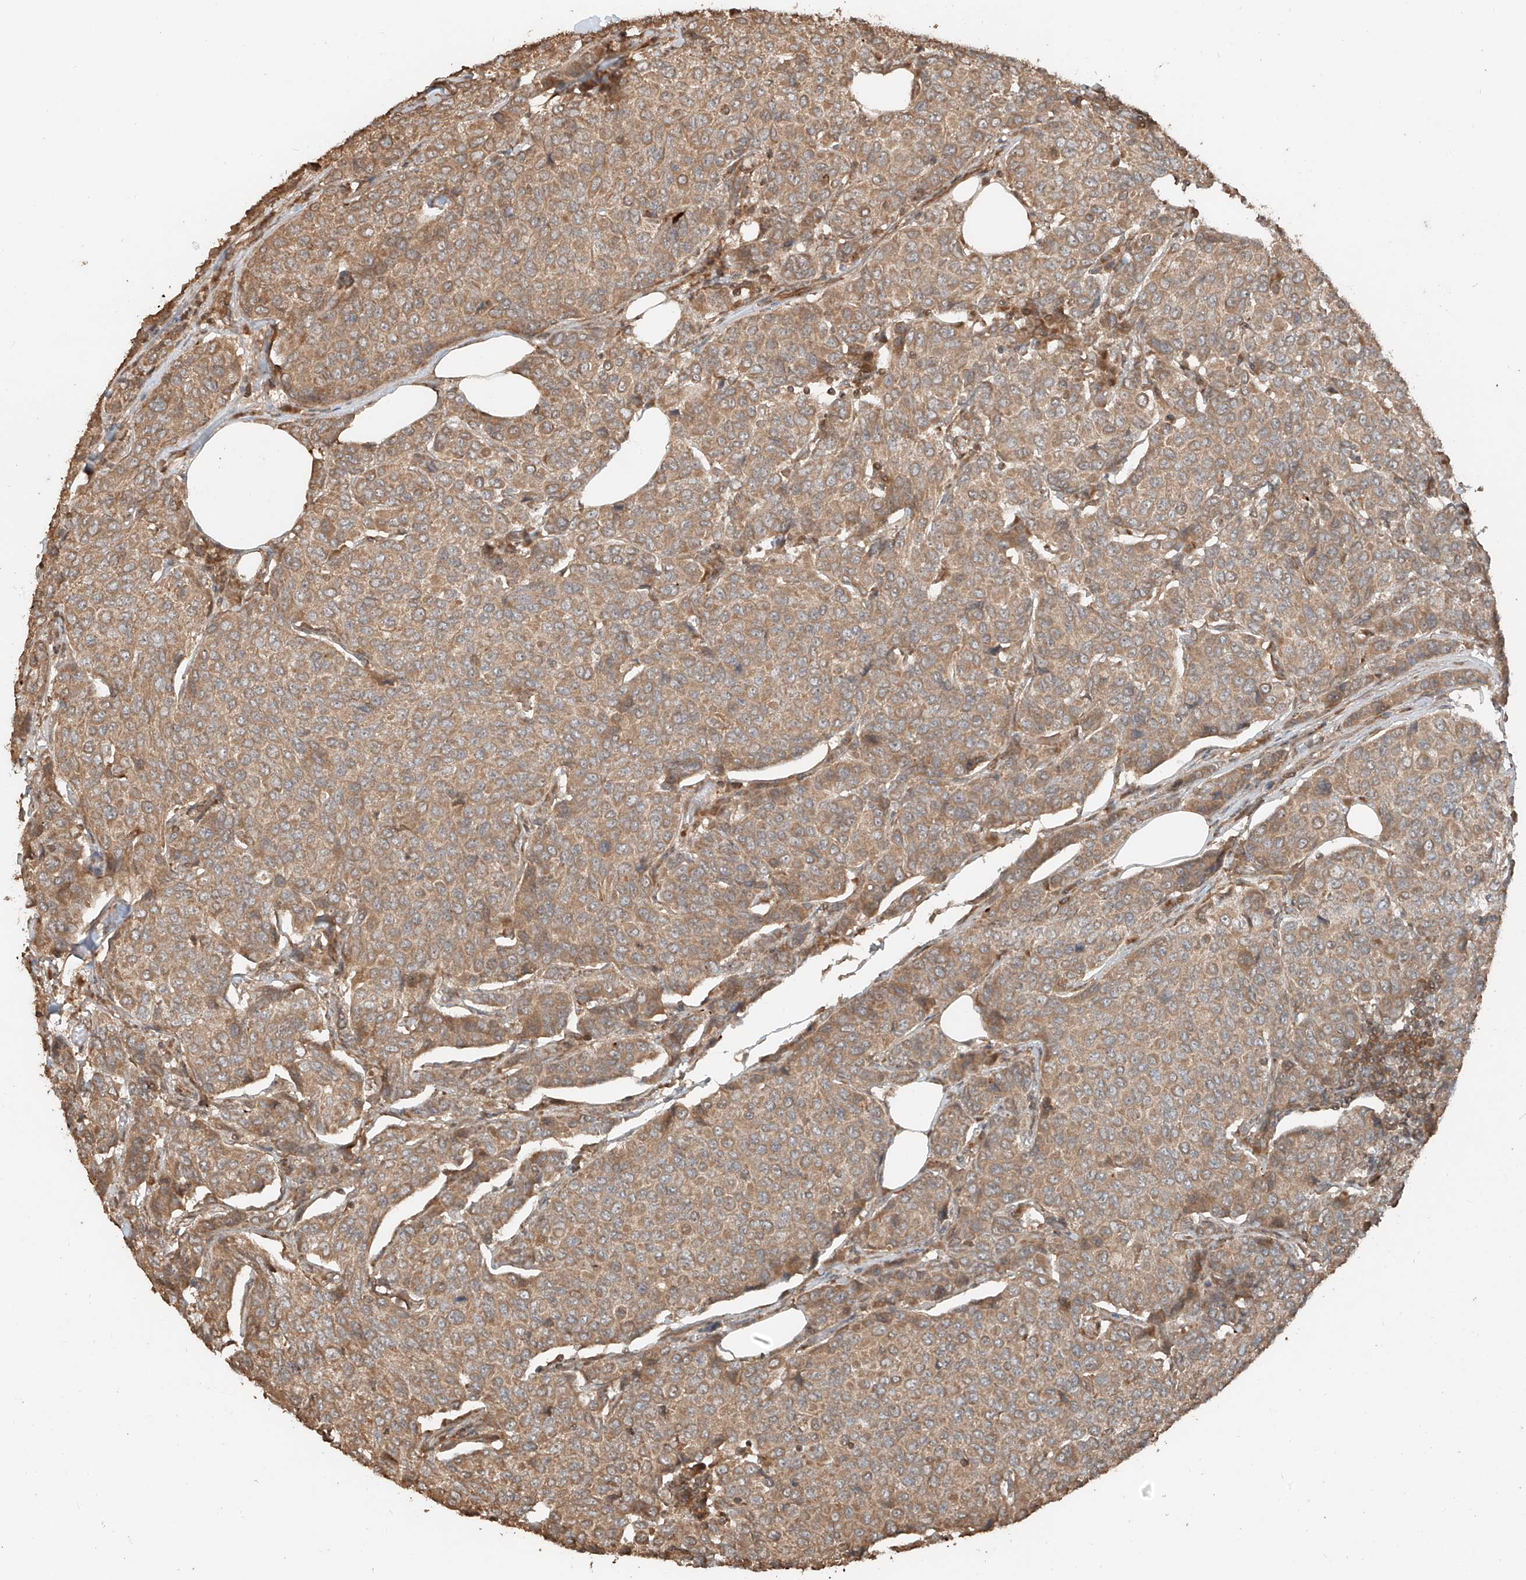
{"staining": {"intensity": "moderate", "quantity": ">75%", "location": "cytoplasmic/membranous"}, "tissue": "breast cancer", "cell_type": "Tumor cells", "image_type": "cancer", "snomed": [{"axis": "morphology", "description": "Duct carcinoma"}, {"axis": "topography", "description": "Breast"}], "caption": "Breast cancer (intraductal carcinoma) stained with a brown dye displays moderate cytoplasmic/membranous positive expression in approximately >75% of tumor cells.", "gene": "ANKZF1", "patient": {"sex": "female", "age": 55}}